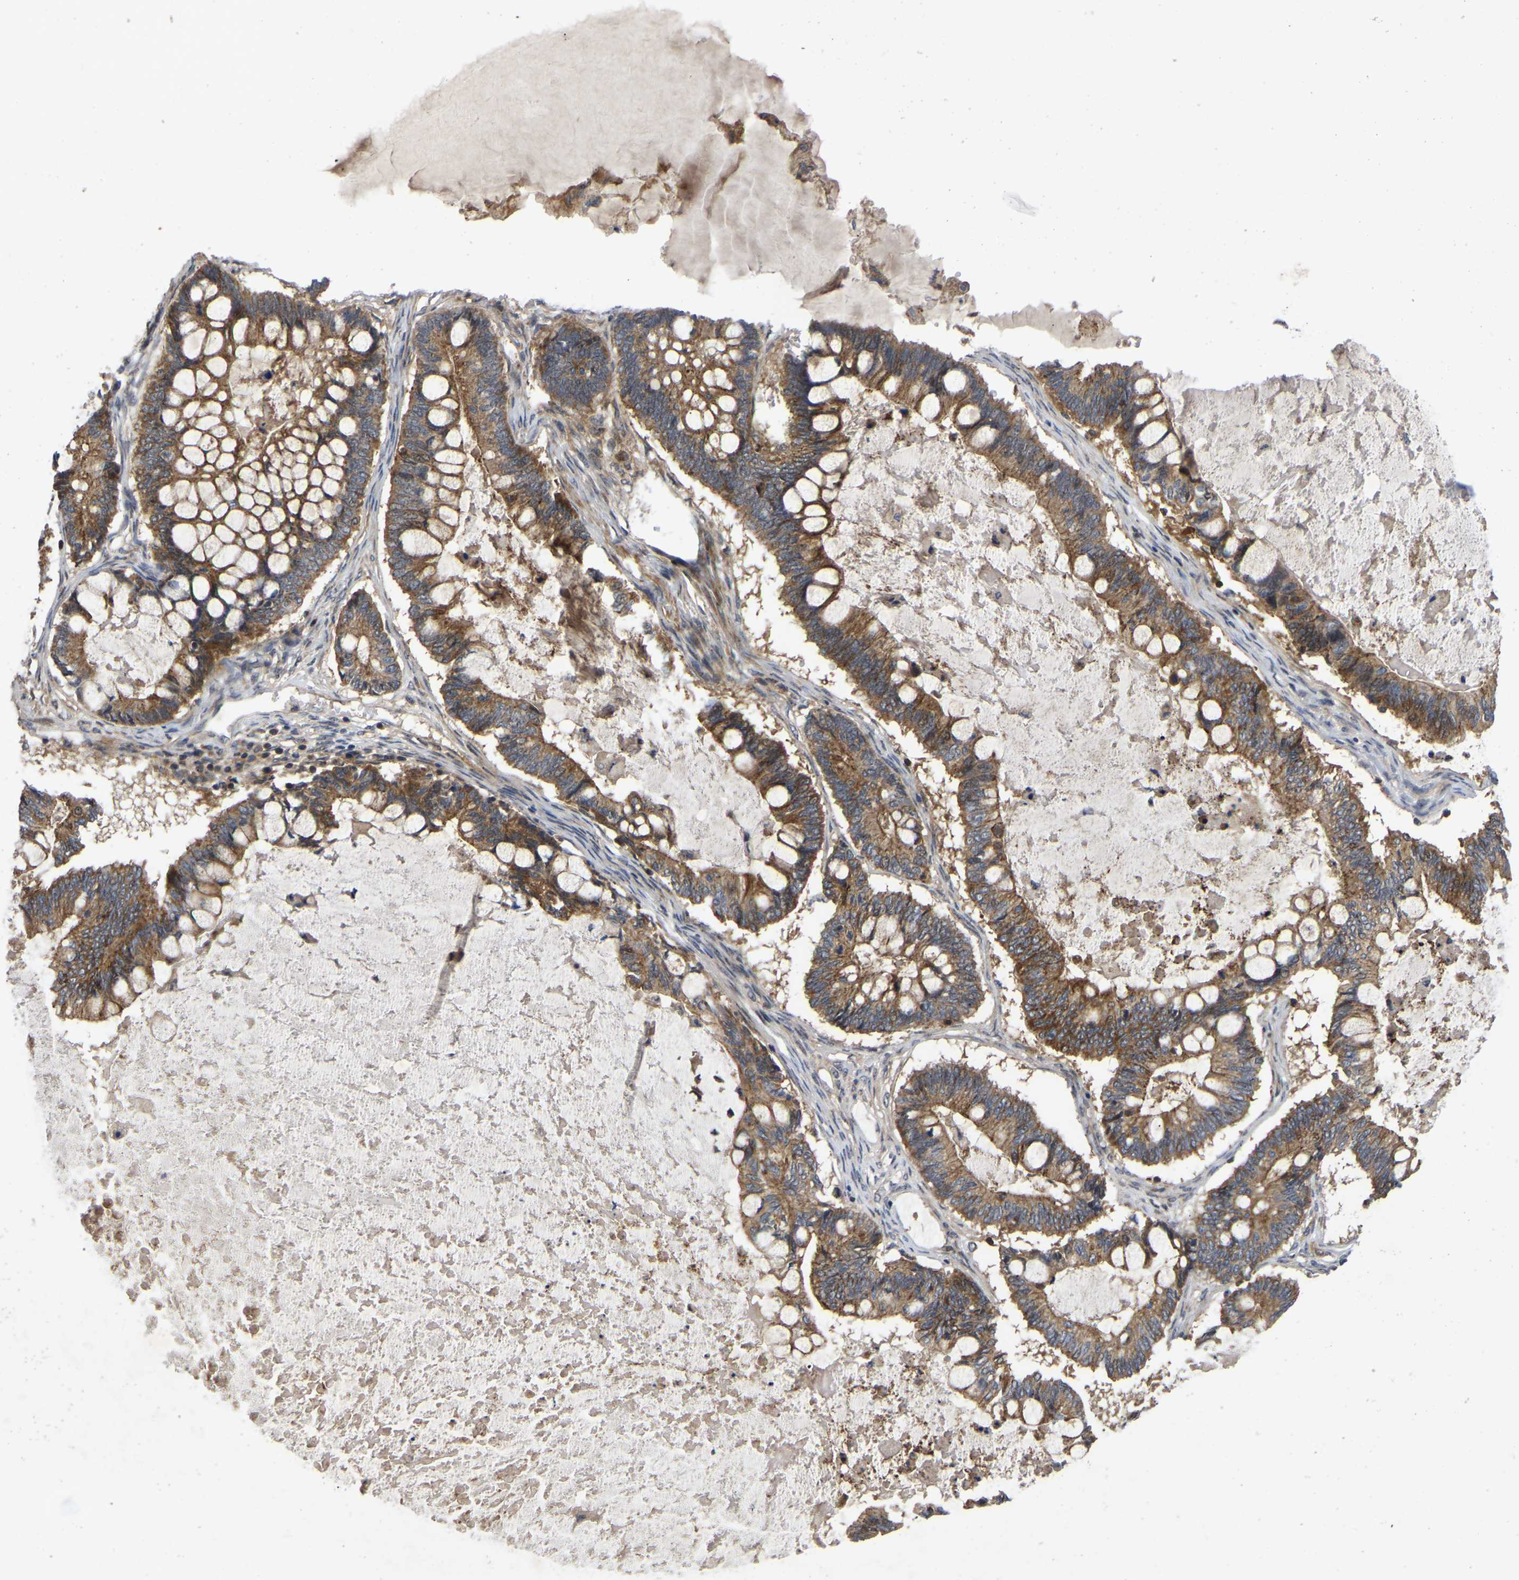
{"staining": {"intensity": "moderate", "quantity": ">75%", "location": "cytoplasmic/membranous"}, "tissue": "ovarian cancer", "cell_type": "Tumor cells", "image_type": "cancer", "snomed": [{"axis": "morphology", "description": "Cystadenocarcinoma, mucinous, NOS"}, {"axis": "topography", "description": "Ovary"}], "caption": "Moderate cytoplasmic/membranous protein staining is appreciated in about >75% of tumor cells in mucinous cystadenocarcinoma (ovarian). (Stains: DAB in brown, nuclei in blue, Microscopy: brightfield microscopy at high magnification).", "gene": "PRDM14", "patient": {"sex": "female", "age": 61}}